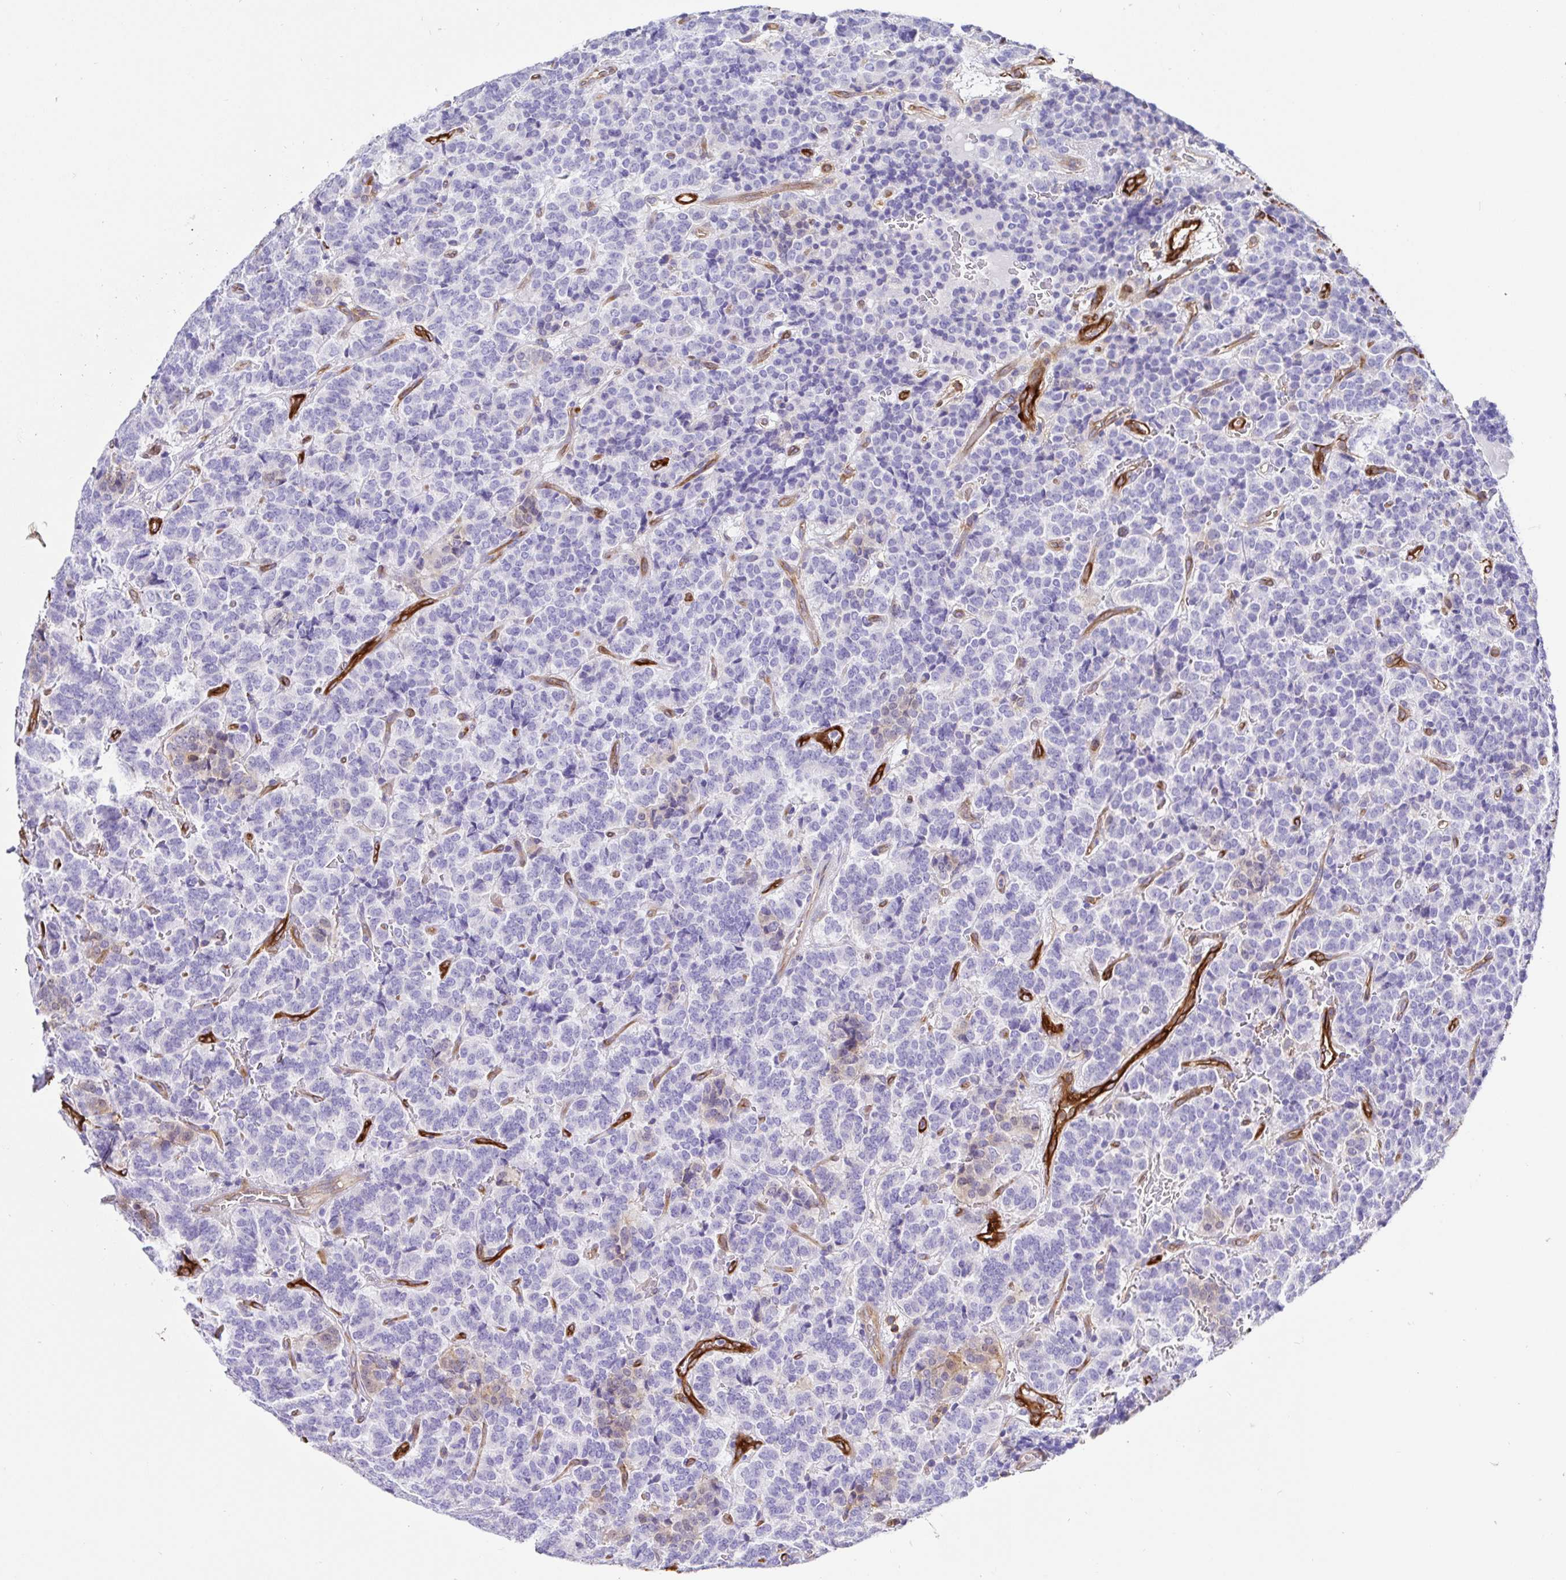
{"staining": {"intensity": "negative", "quantity": "none", "location": "none"}, "tissue": "carcinoid", "cell_type": "Tumor cells", "image_type": "cancer", "snomed": [{"axis": "morphology", "description": "Carcinoid, malignant, NOS"}, {"axis": "topography", "description": "Pancreas"}], "caption": "Immunohistochemistry of carcinoid demonstrates no positivity in tumor cells. (DAB (3,3'-diaminobenzidine) immunohistochemistry (IHC) with hematoxylin counter stain).", "gene": "ANXA2", "patient": {"sex": "male", "age": 36}}